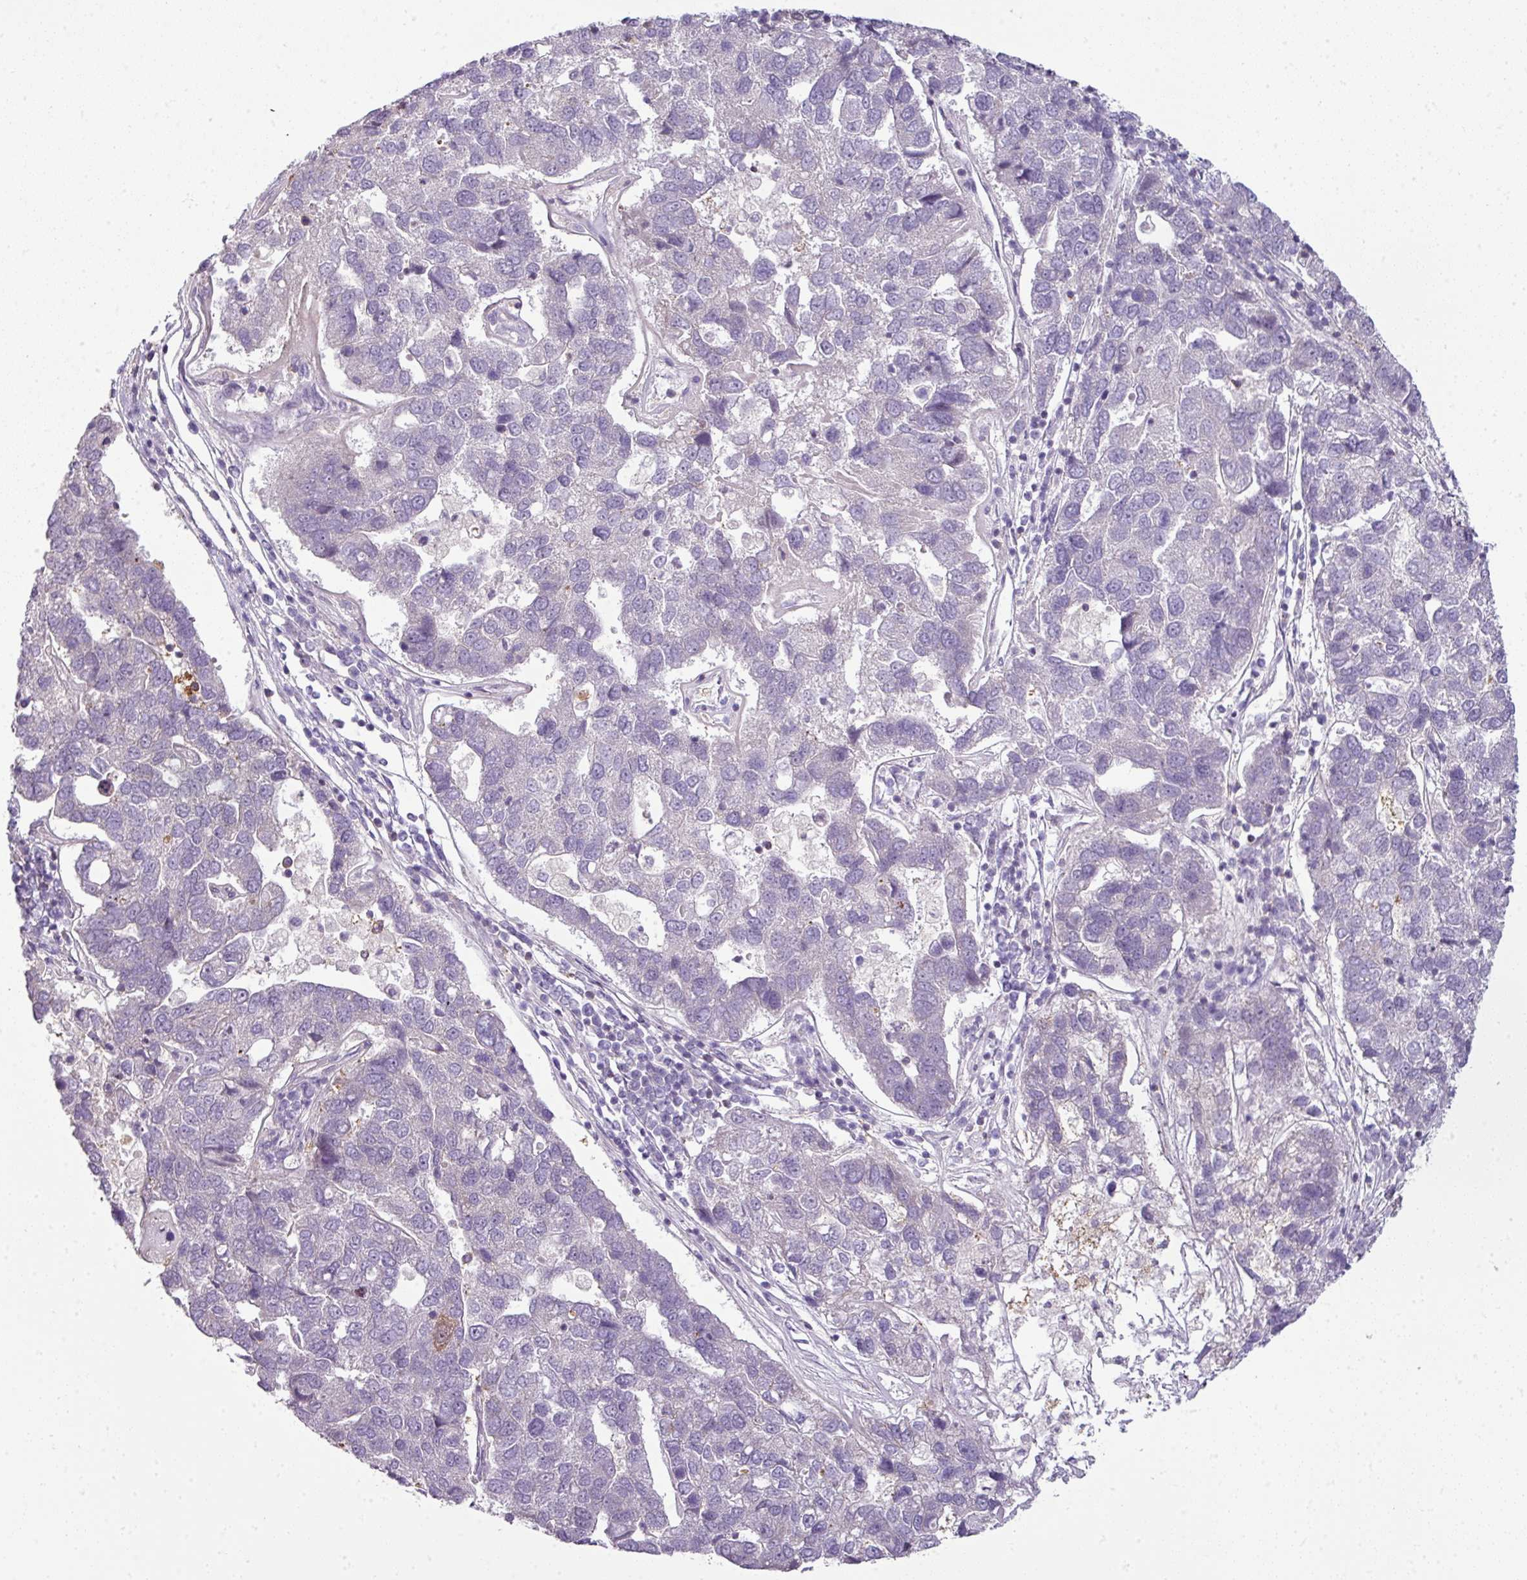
{"staining": {"intensity": "negative", "quantity": "none", "location": "none"}, "tissue": "pancreatic cancer", "cell_type": "Tumor cells", "image_type": "cancer", "snomed": [{"axis": "morphology", "description": "Adenocarcinoma, NOS"}, {"axis": "topography", "description": "Pancreas"}], "caption": "The micrograph demonstrates no significant positivity in tumor cells of adenocarcinoma (pancreatic).", "gene": "DERPC", "patient": {"sex": "female", "age": 61}}